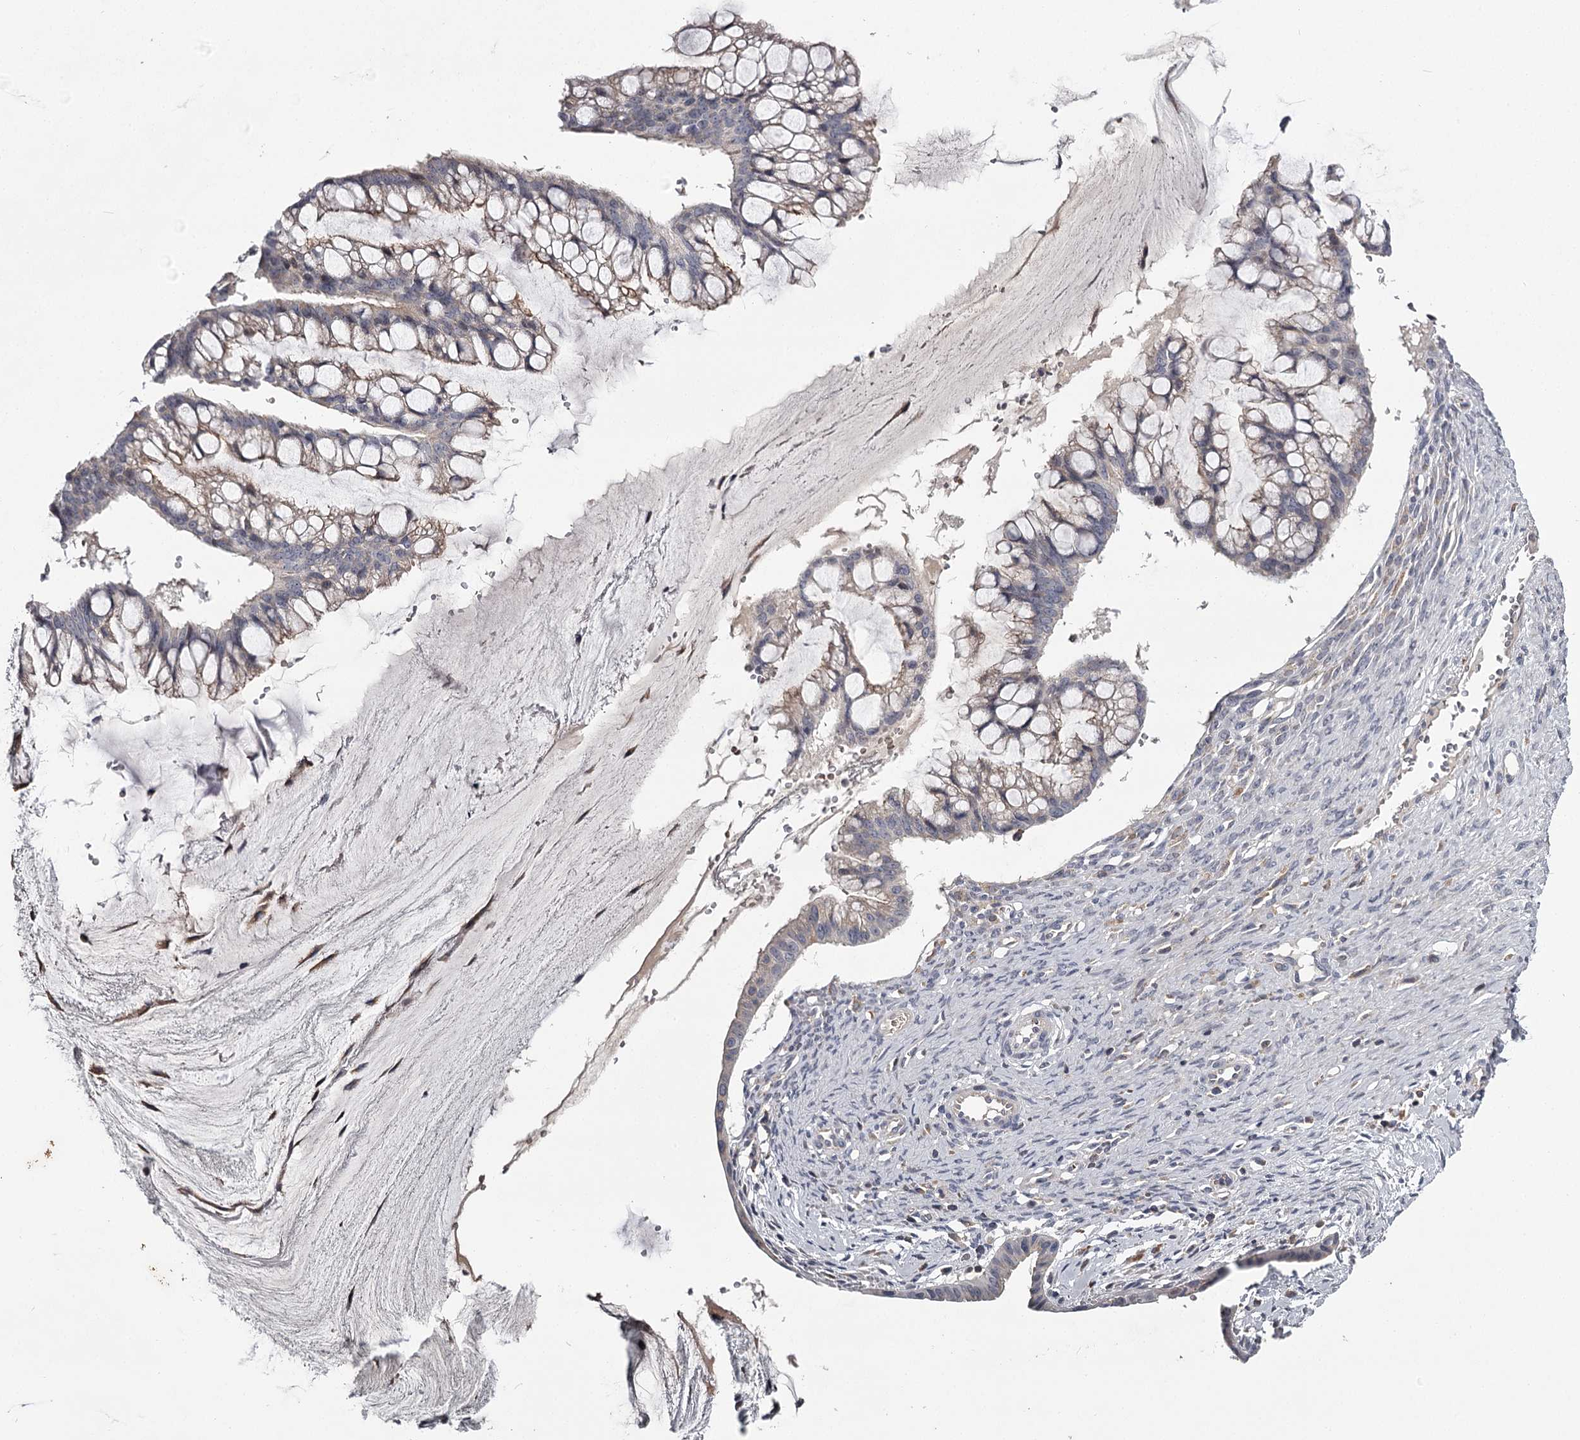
{"staining": {"intensity": "weak", "quantity": "<25%", "location": "cytoplasmic/membranous"}, "tissue": "ovarian cancer", "cell_type": "Tumor cells", "image_type": "cancer", "snomed": [{"axis": "morphology", "description": "Cystadenocarcinoma, mucinous, NOS"}, {"axis": "topography", "description": "Ovary"}], "caption": "Immunohistochemistry image of neoplastic tissue: ovarian cancer stained with DAB reveals no significant protein expression in tumor cells.", "gene": "RASSF6", "patient": {"sex": "female", "age": 73}}